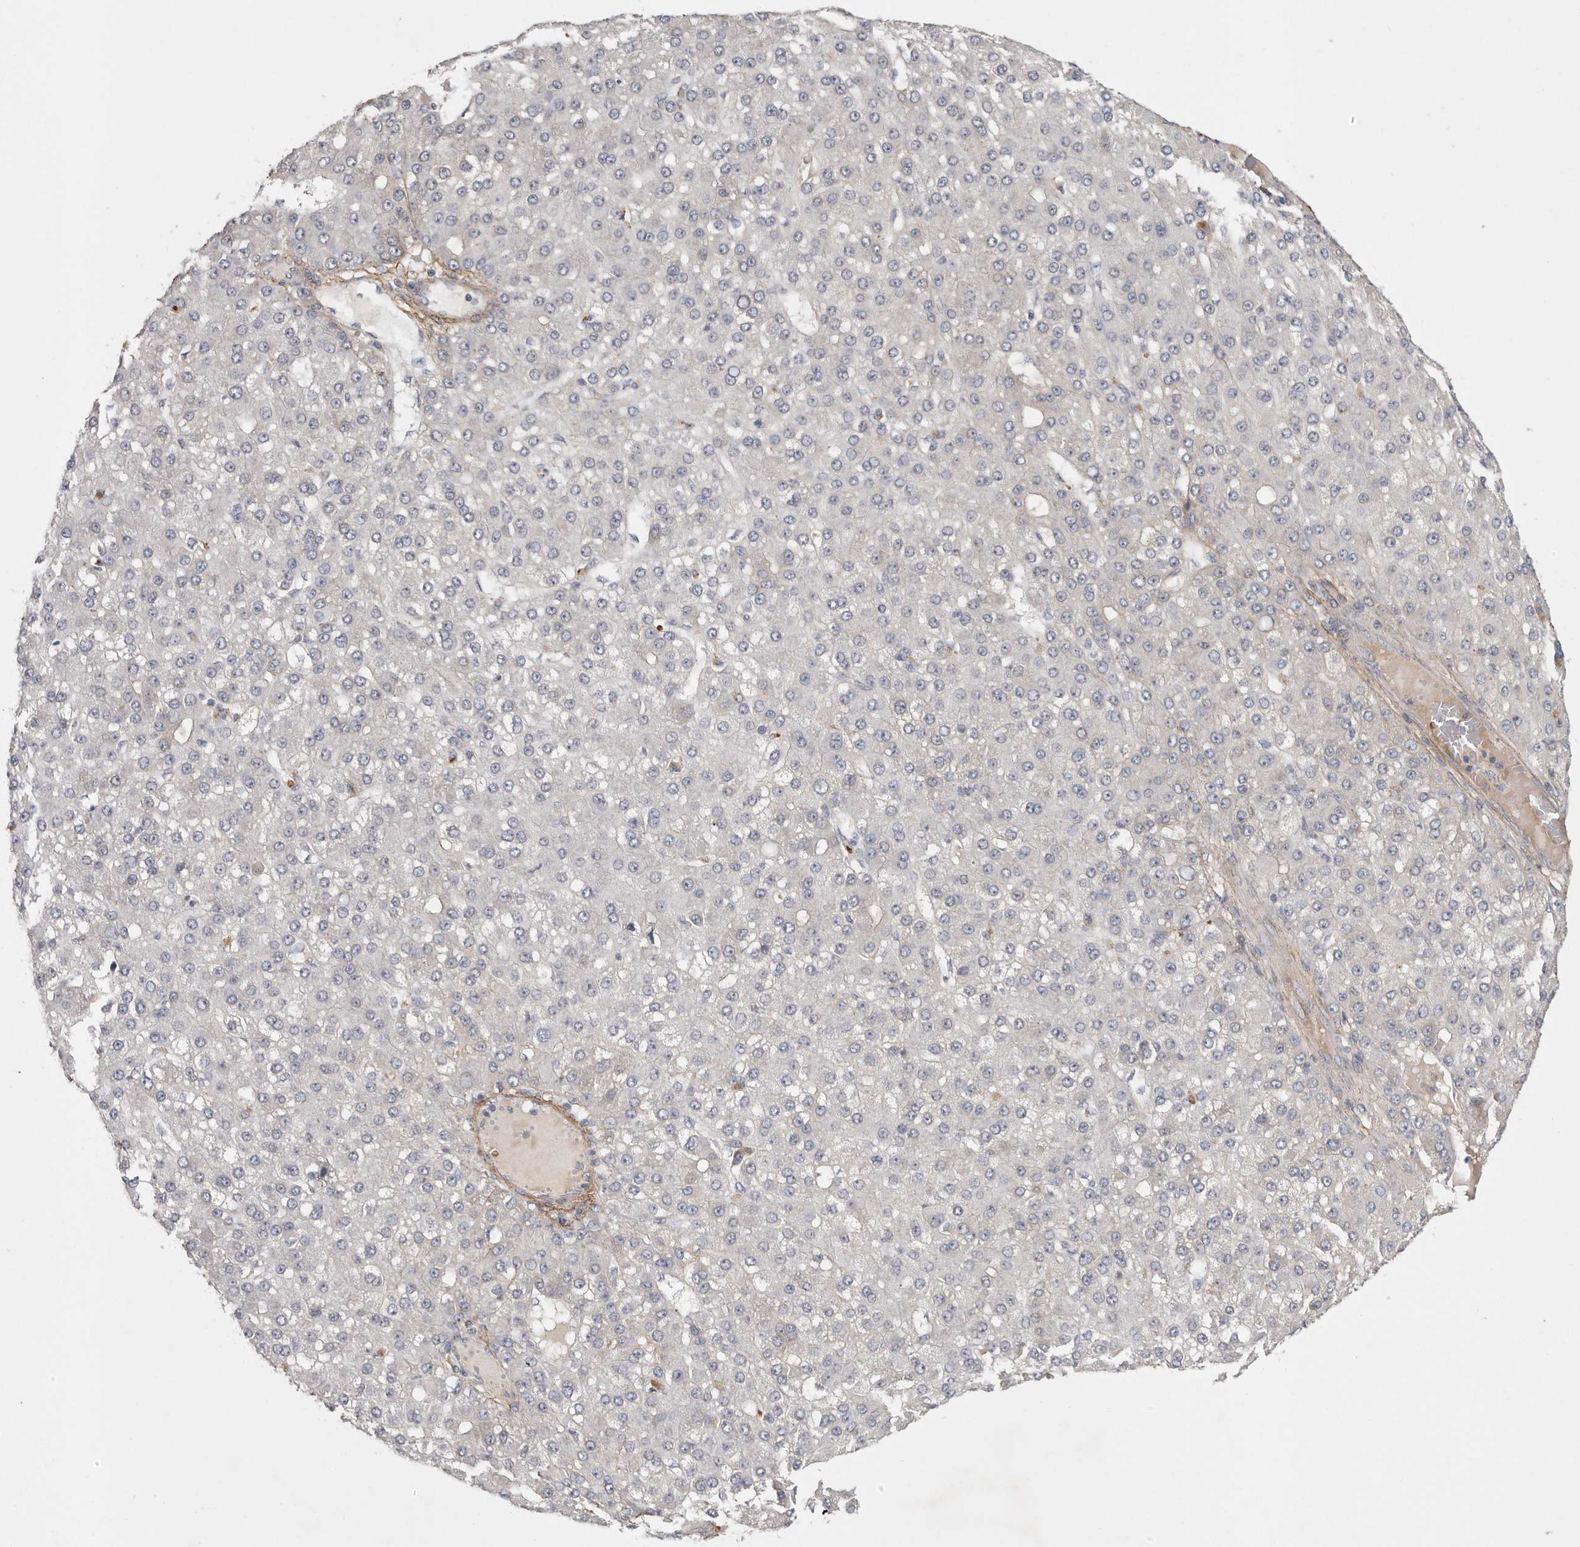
{"staining": {"intensity": "negative", "quantity": "none", "location": "none"}, "tissue": "liver cancer", "cell_type": "Tumor cells", "image_type": "cancer", "snomed": [{"axis": "morphology", "description": "Carcinoma, Hepatocellular, NOS"}, {"axis": "topography", "description": "Liver"}], "caption": "This is an immunohistochemistry (IHC) photomicrograph of hepatocellular carcinoma (liver). There is no staining in tumor cells.", "gene": "CFAP298", "patient": {"sex": "male", "age": 67}}